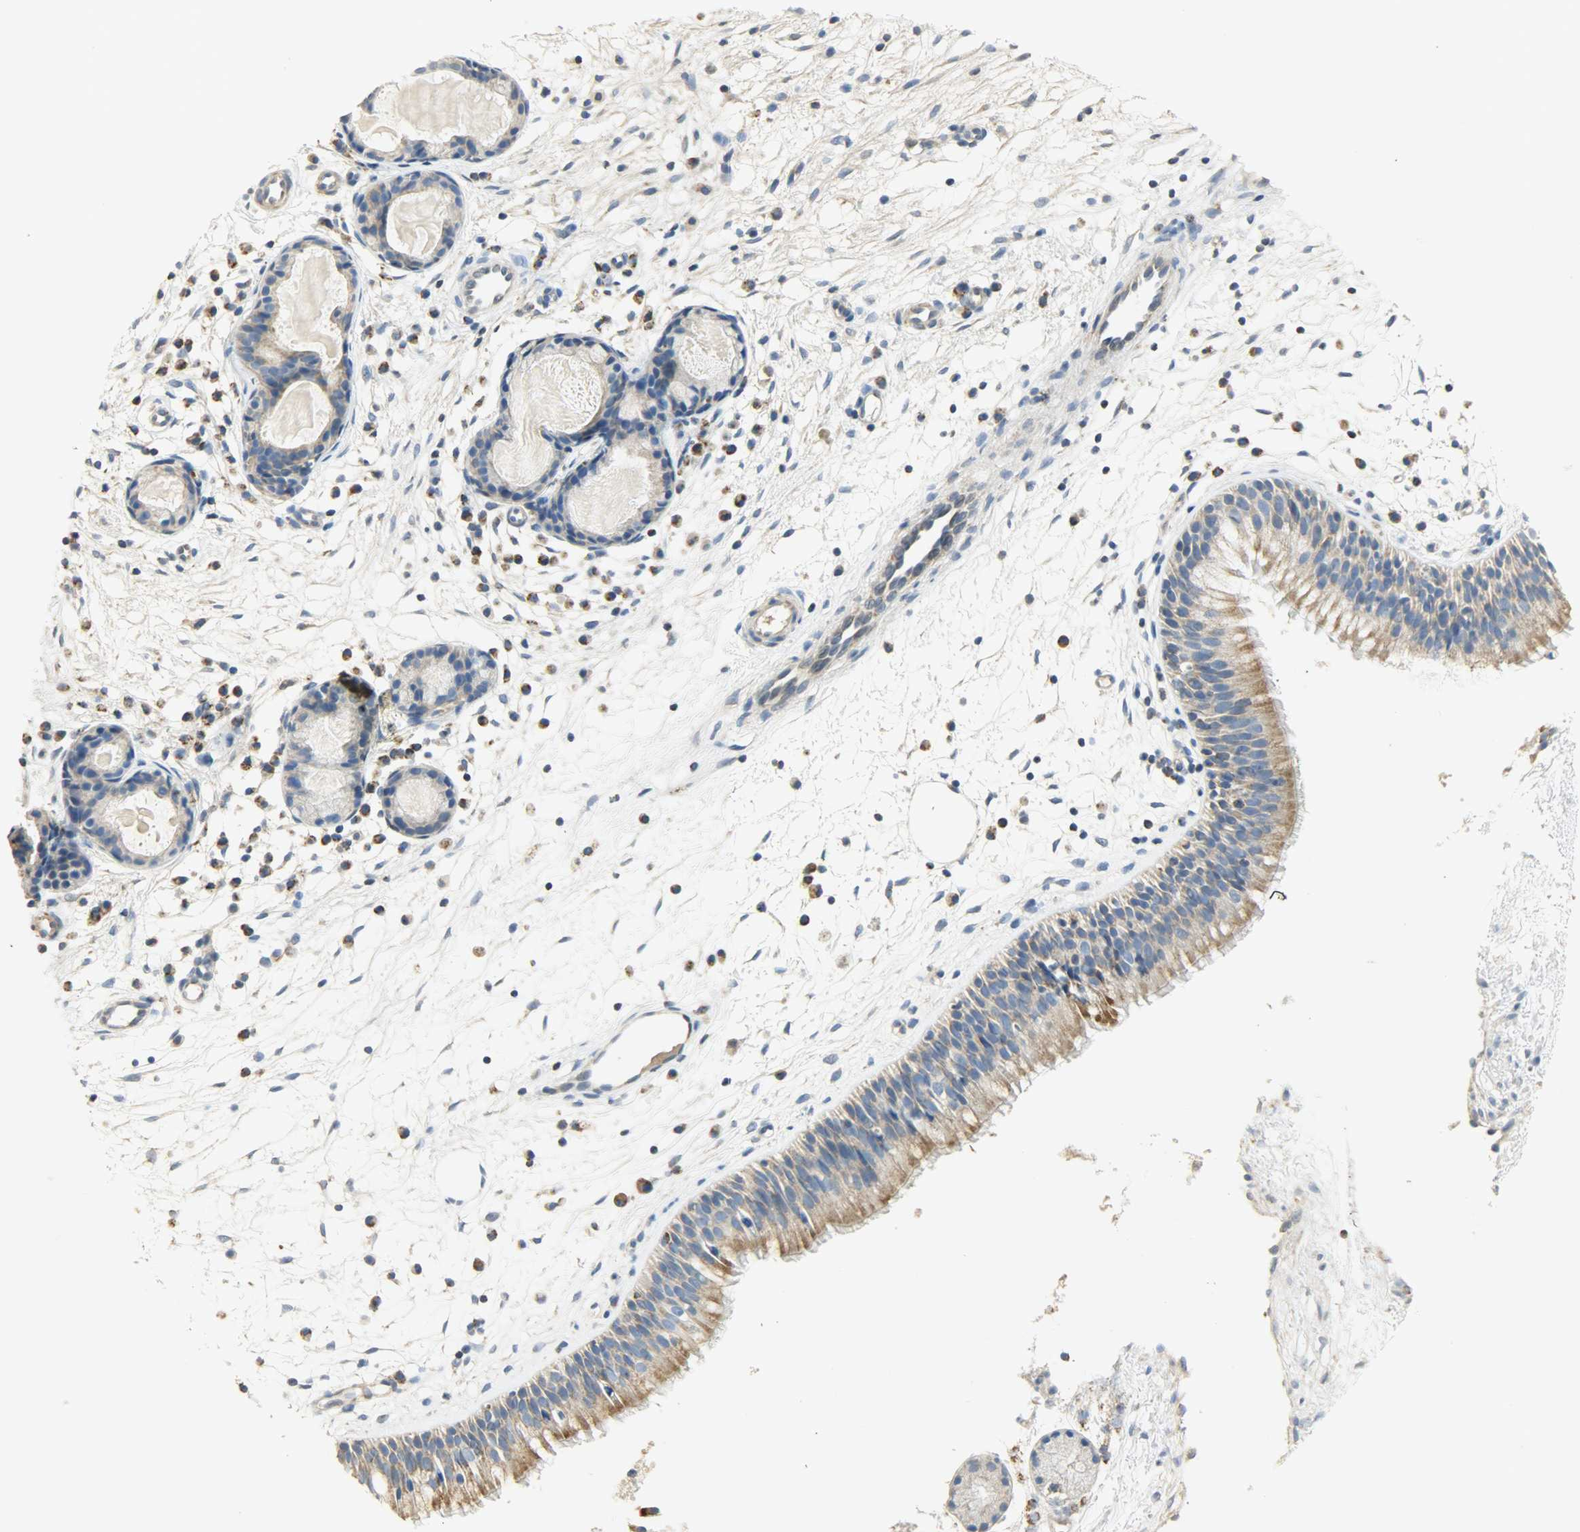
{"staining": {"intensity": "moderate", "quantity": "25%-75%", "location": "cytoplasmic/membranous"}, "tissue": "nasopharynx", "cell_type": "Respiratory epithelial cells", "image_type": "normal", "snomed": [{"axis": "morphology", "description": "Normal tissue, NOS"}, {"axis": "topography", "description": "Nasopharynx"}], "caption": "Respiratory epithelial cells reveal medium levels of moderate cytoplasmic/membranous expression in approximately 25%-75% of cells in benign human nasopharynx.", "gene": "NNT", "patient": {"sex": "male", "age": 21}}